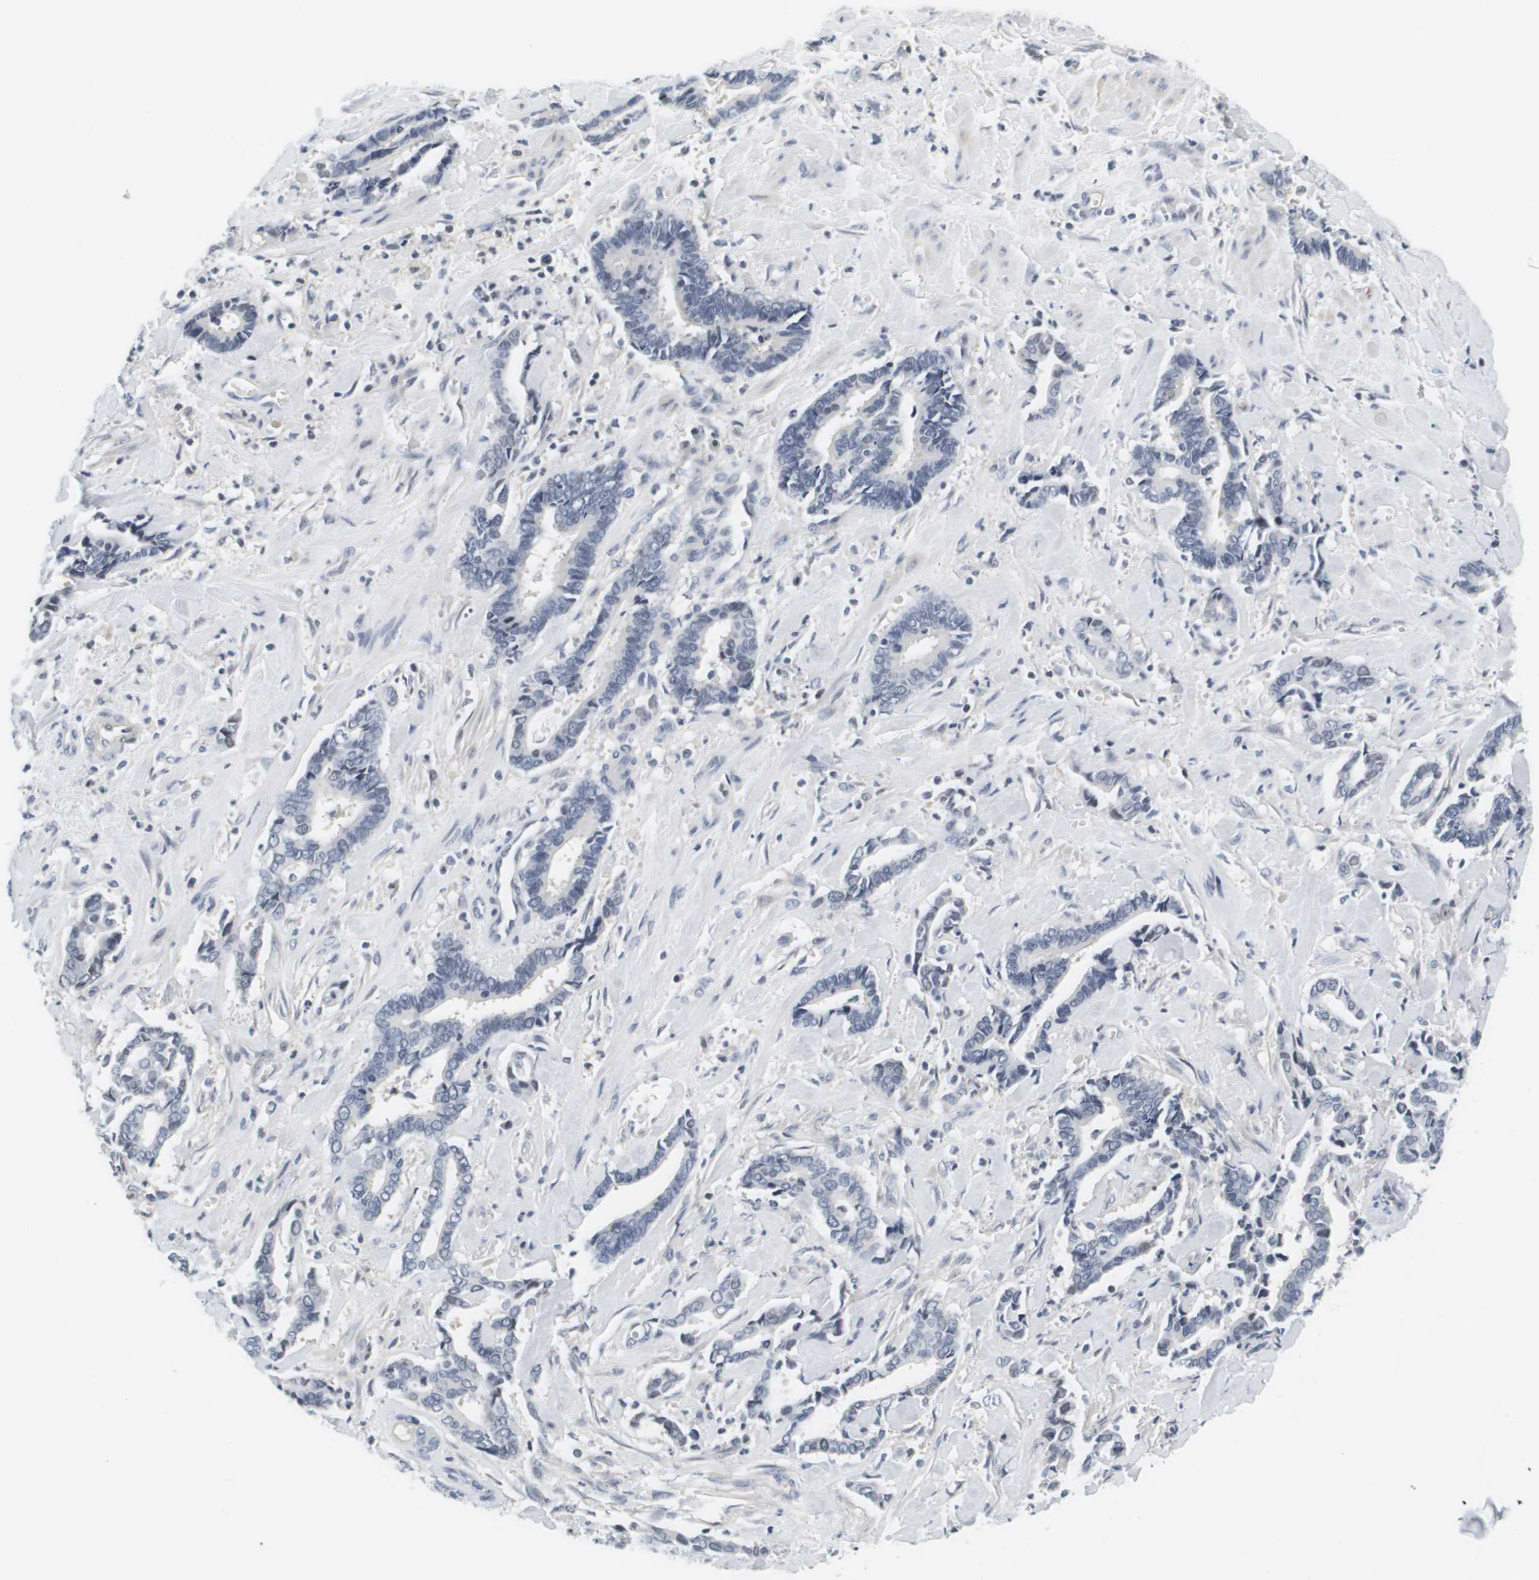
{"staining": {"intensity": "negative", "quantity": "none", "location": "none"}, "tissue": "cervical cancer", "cell_type": "Tumor cells", "image_type": "cancer", "snomed": [{"axis": "morphology", "description": "Adenocarcinoma, NOS"}, {"axis": "topography", "description": "Cervix"}], "caption": "Micrograph shows no protein expression in tumor cells of adenocarcinoma (cervical) tissue. Brightfield microscopy of immunohistochemistry (IHC) stained with DAB (brown) and hematoxylin (blue), captured at high magnification.", "gene": "KCNJ5", "patient": {"sex": "female", "age": 44}}